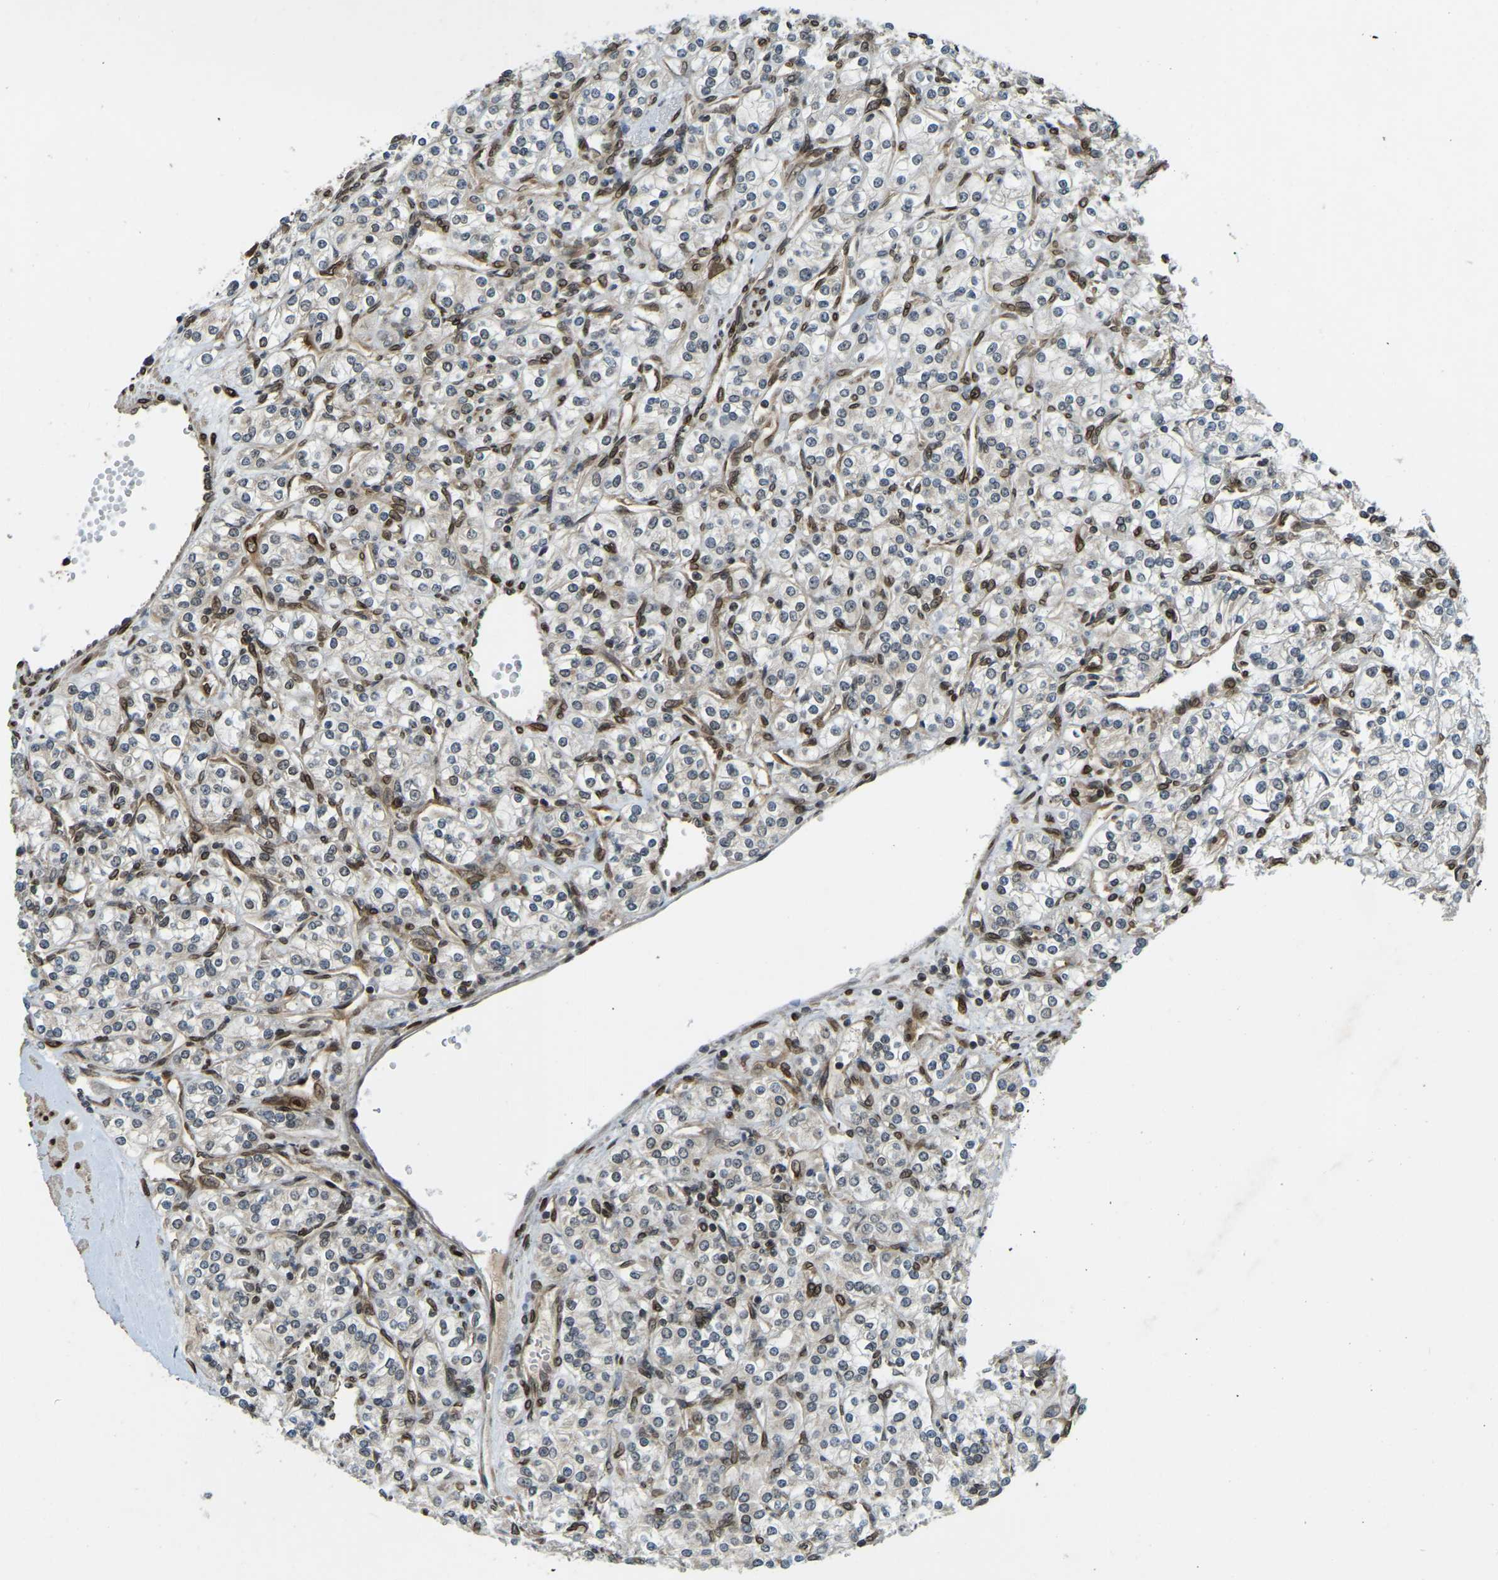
{"staining": {"intensity": "negative", "quantity": "none", "location": "none"}, "tissue": "renal cancer", "cell_type": "Tumor cells", "image_type": "cancer", "snomed": [{"axis": "morphology", "description": "Adenocarcinoma, NOS"}, {"axis": "topography", "description": "Kidney"}], "caption": "Tumor cells show no significant protein staining in renal cancer. (Stains: DAB immunohistochemistry (IHC) with hematoxylin counter stain, Microscopy: brightfield microscopy at high magnification).", "gene": "SYNE1", "patient": {"sex": "male", "age": 77}}